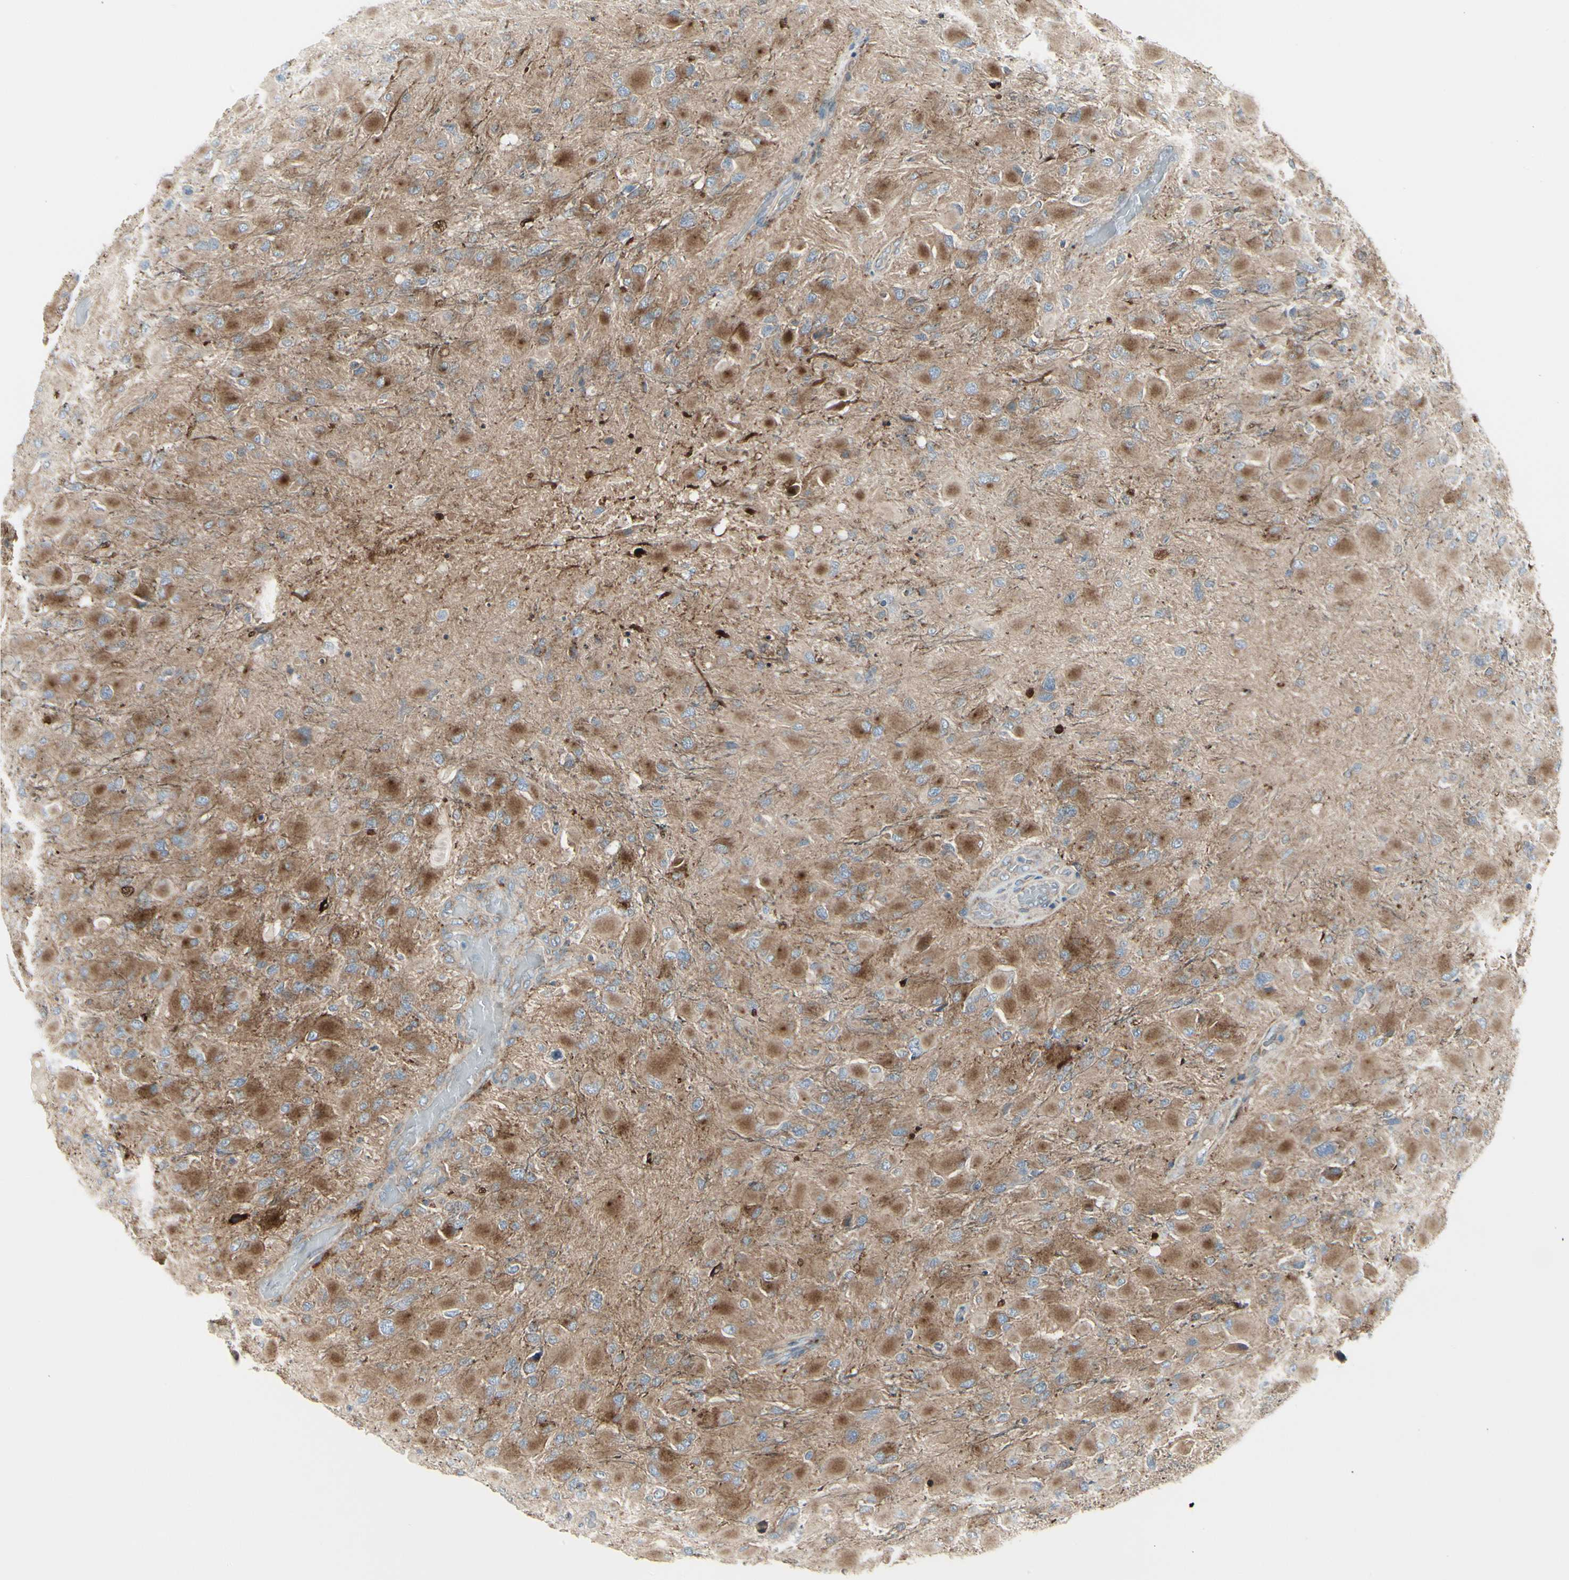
{"staining": {"intensity": "moderate", "quantity": "25%-75%", "location": "cytoplasmic/membranous"}, "tissue": "glioma", "cell_type": "Tumor cells", "image_type": "cancer", "snomed": [{"axis": "morphology", "description": "Glioma, malignant, High grade"}, {"axis": "topography", "description": "Cerebral cortex"}], "caption": "DAB immunohistochemical staining of human glioma exhibits moderate cytoplasmic/membranous protein expression in about 25%-75% of tumor cells.", "gene": "ATP6V1B2", "patient": {"sex": "female", "age": 36}}